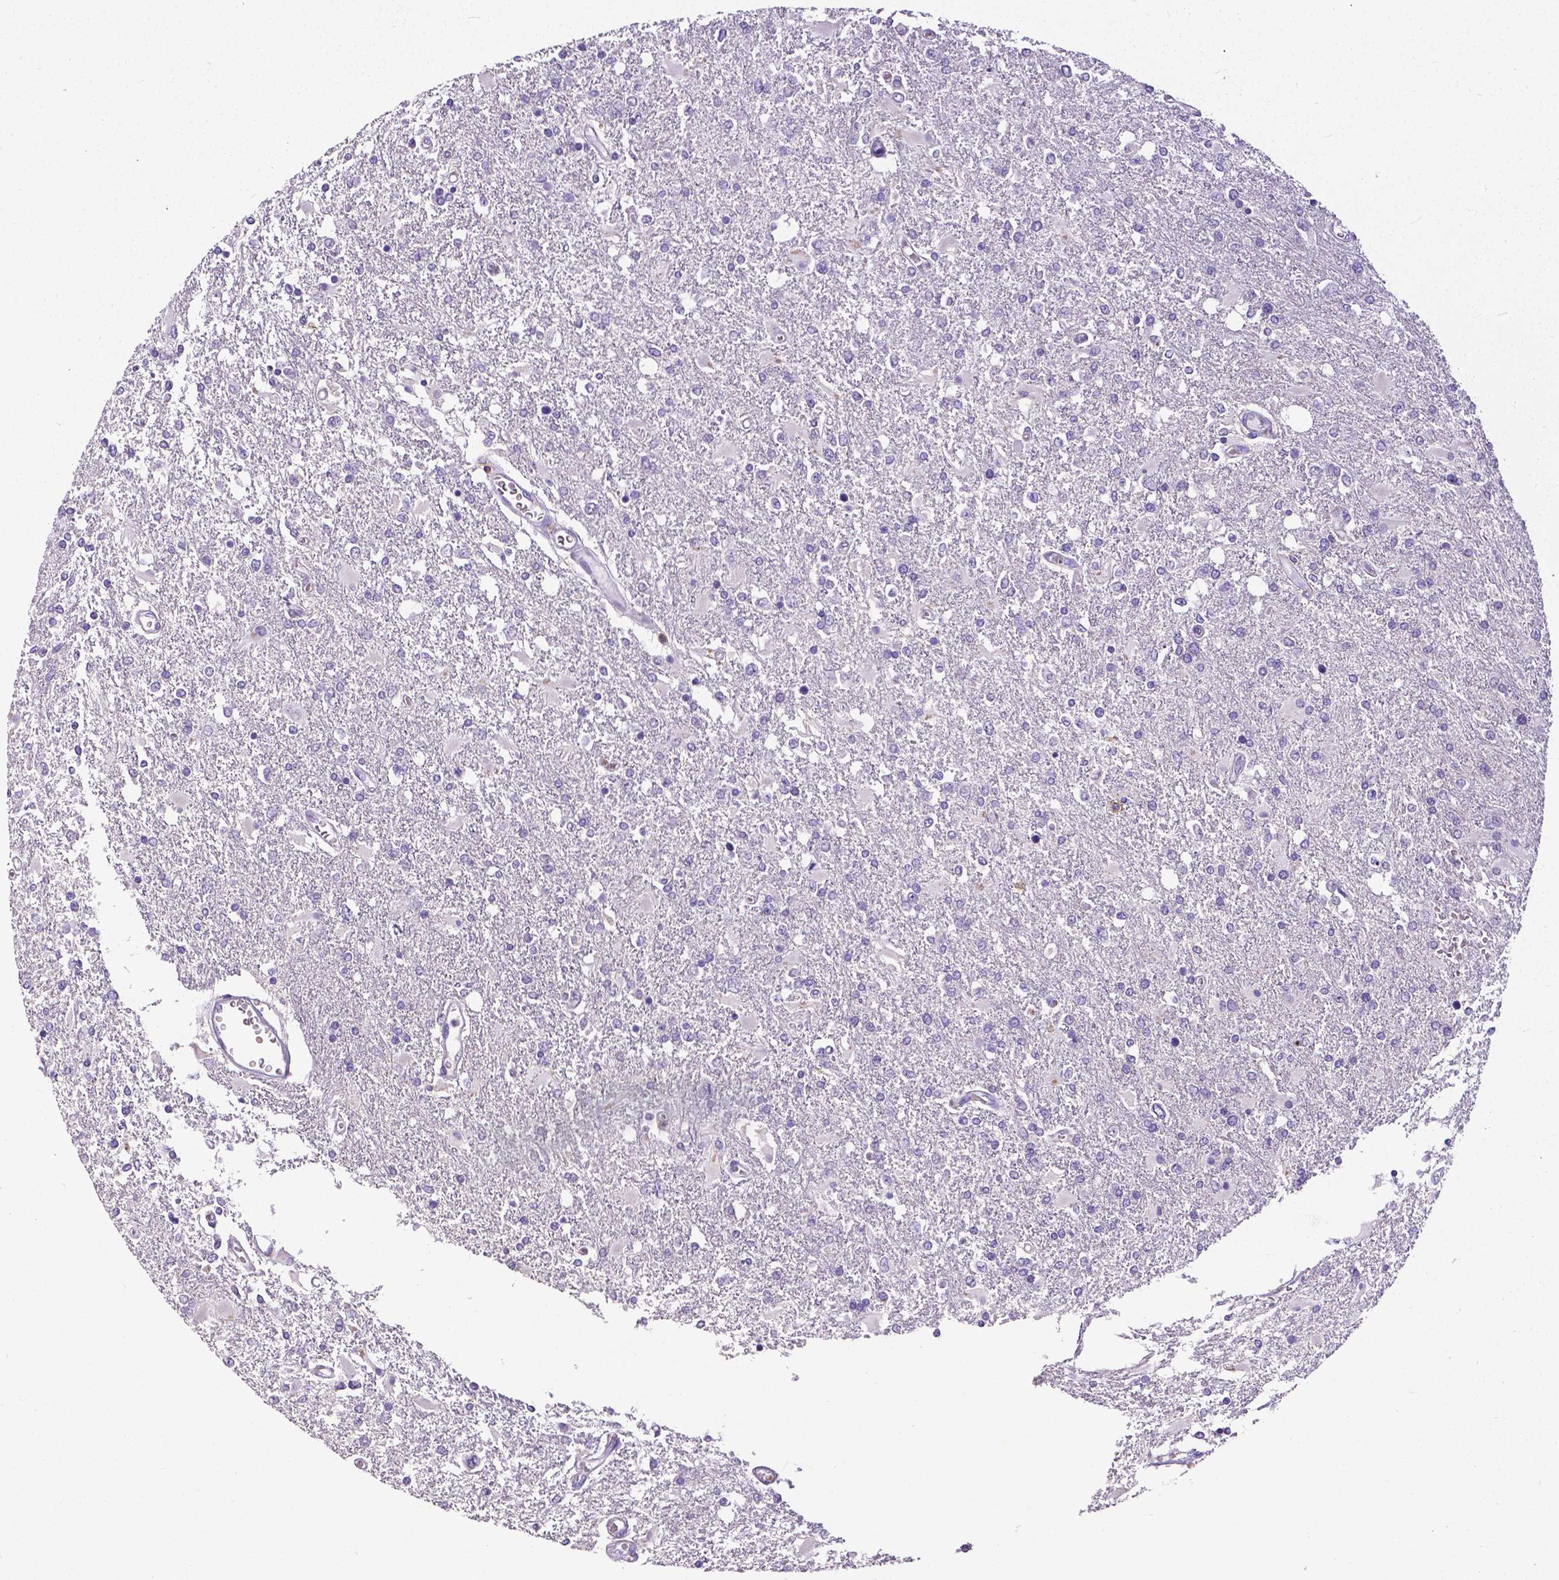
{"staining": {"intensity": "negative", "quantity": "none", "location": "none"}, "tissue": "glioma", "cell_type": "Tumor cells", "image_type": "cancer", "snomed": [{"axis": "morphology", "description": "Glioma, malignant, High grade"}, {"axis": "topography", "description": "Cerebral cortex"}], "caption": "This is an immunohistochemistry image of malignant glioma (high-grade). There is no expression in tumor cells.", "gene": "CD4", "patient": {"sex": "male", "age": 79}}